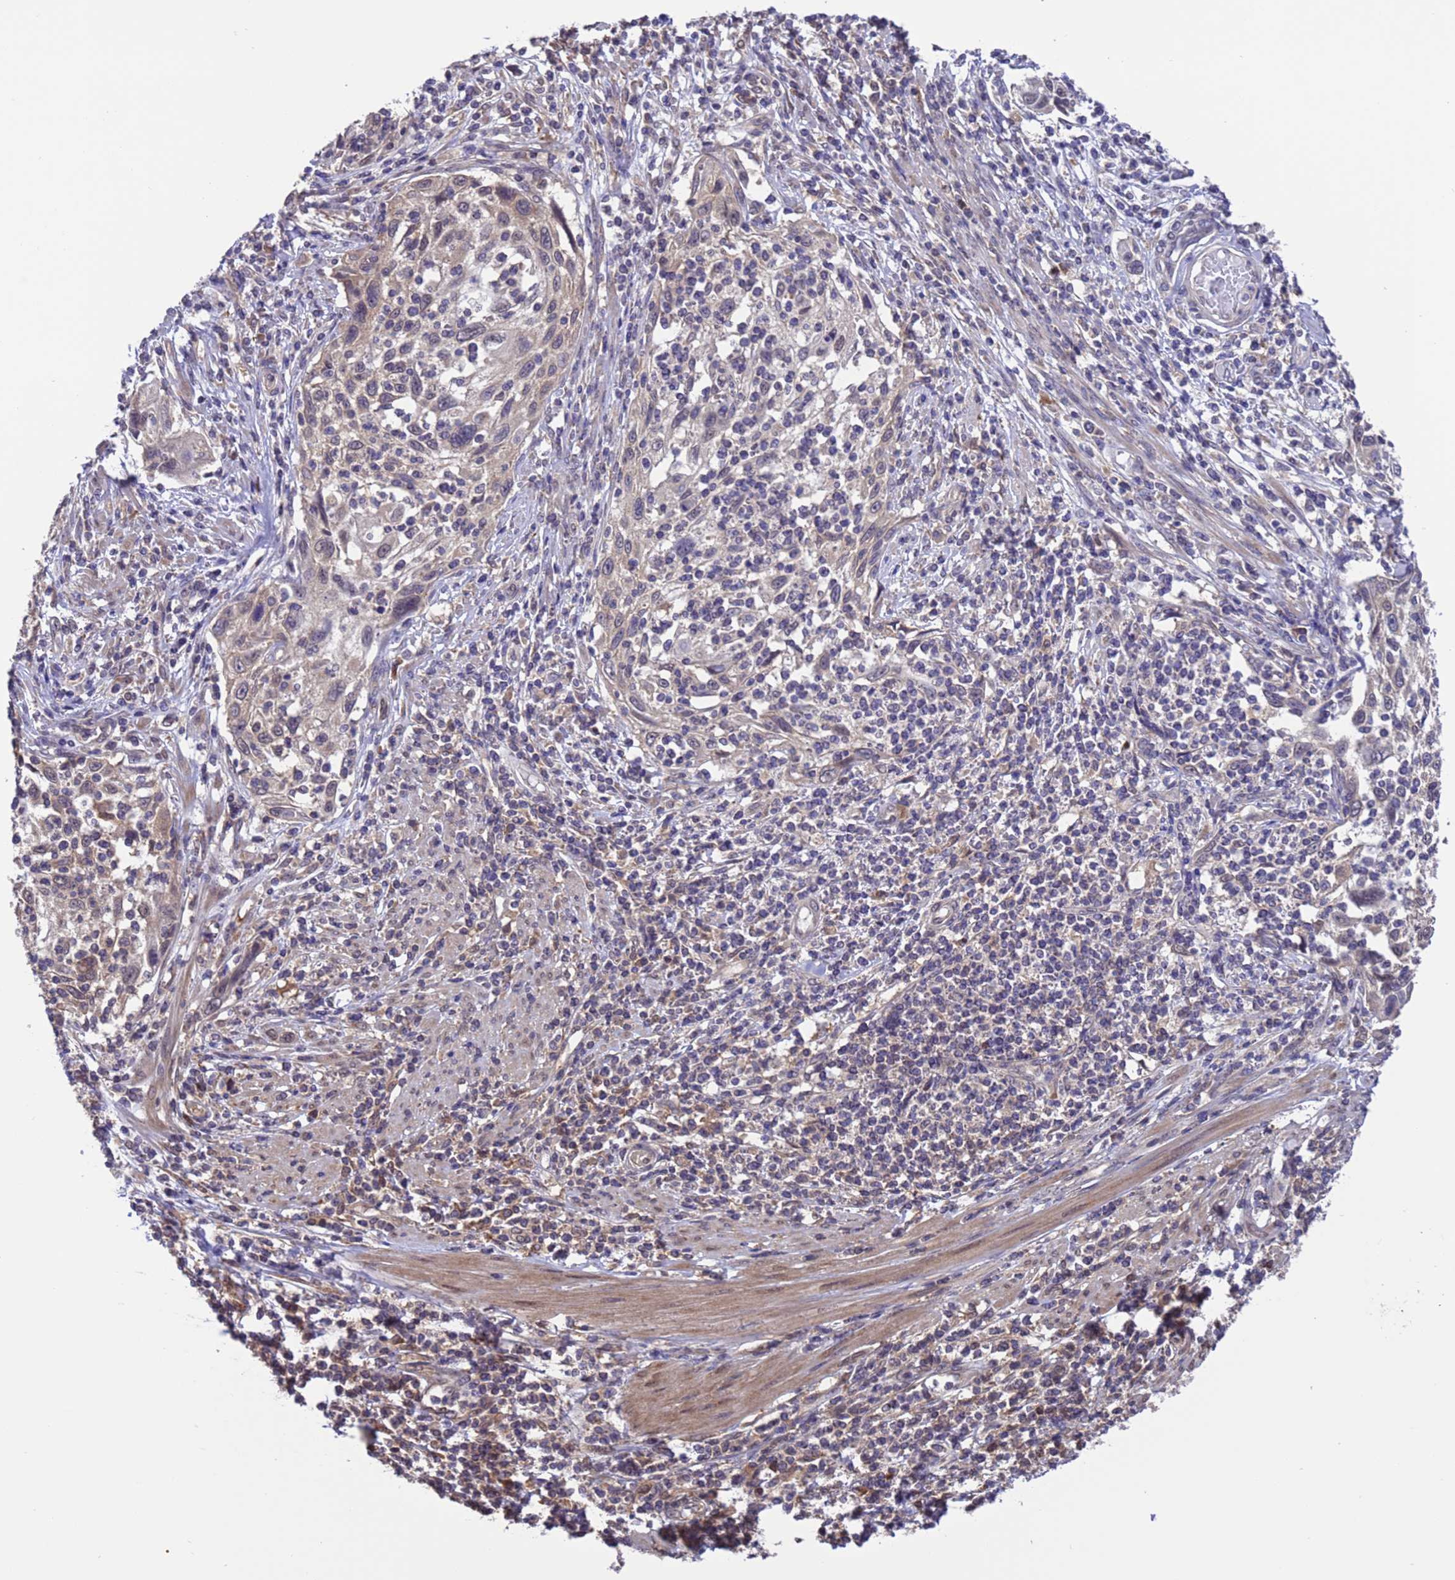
{"staining": {"intensity": "negative", "quantity": "none", "location": "none"}, "tissue": "cervical cancer", "cell_type": "Tumor cells", "image_type": "cancer", "snomed": [{"axis": "morphology", "description": "Squamous cell carcinoma, NOS"}, {"axis": "topography", "description": "Cervix"}], "caption": "There is no significant staining in tumor cells of cervical cancer. (Immunohistochemistry, brightfield microscopy, high magnification).", "gene": "ZFP69B", "patient": {"sex": "female", "age": 70}}